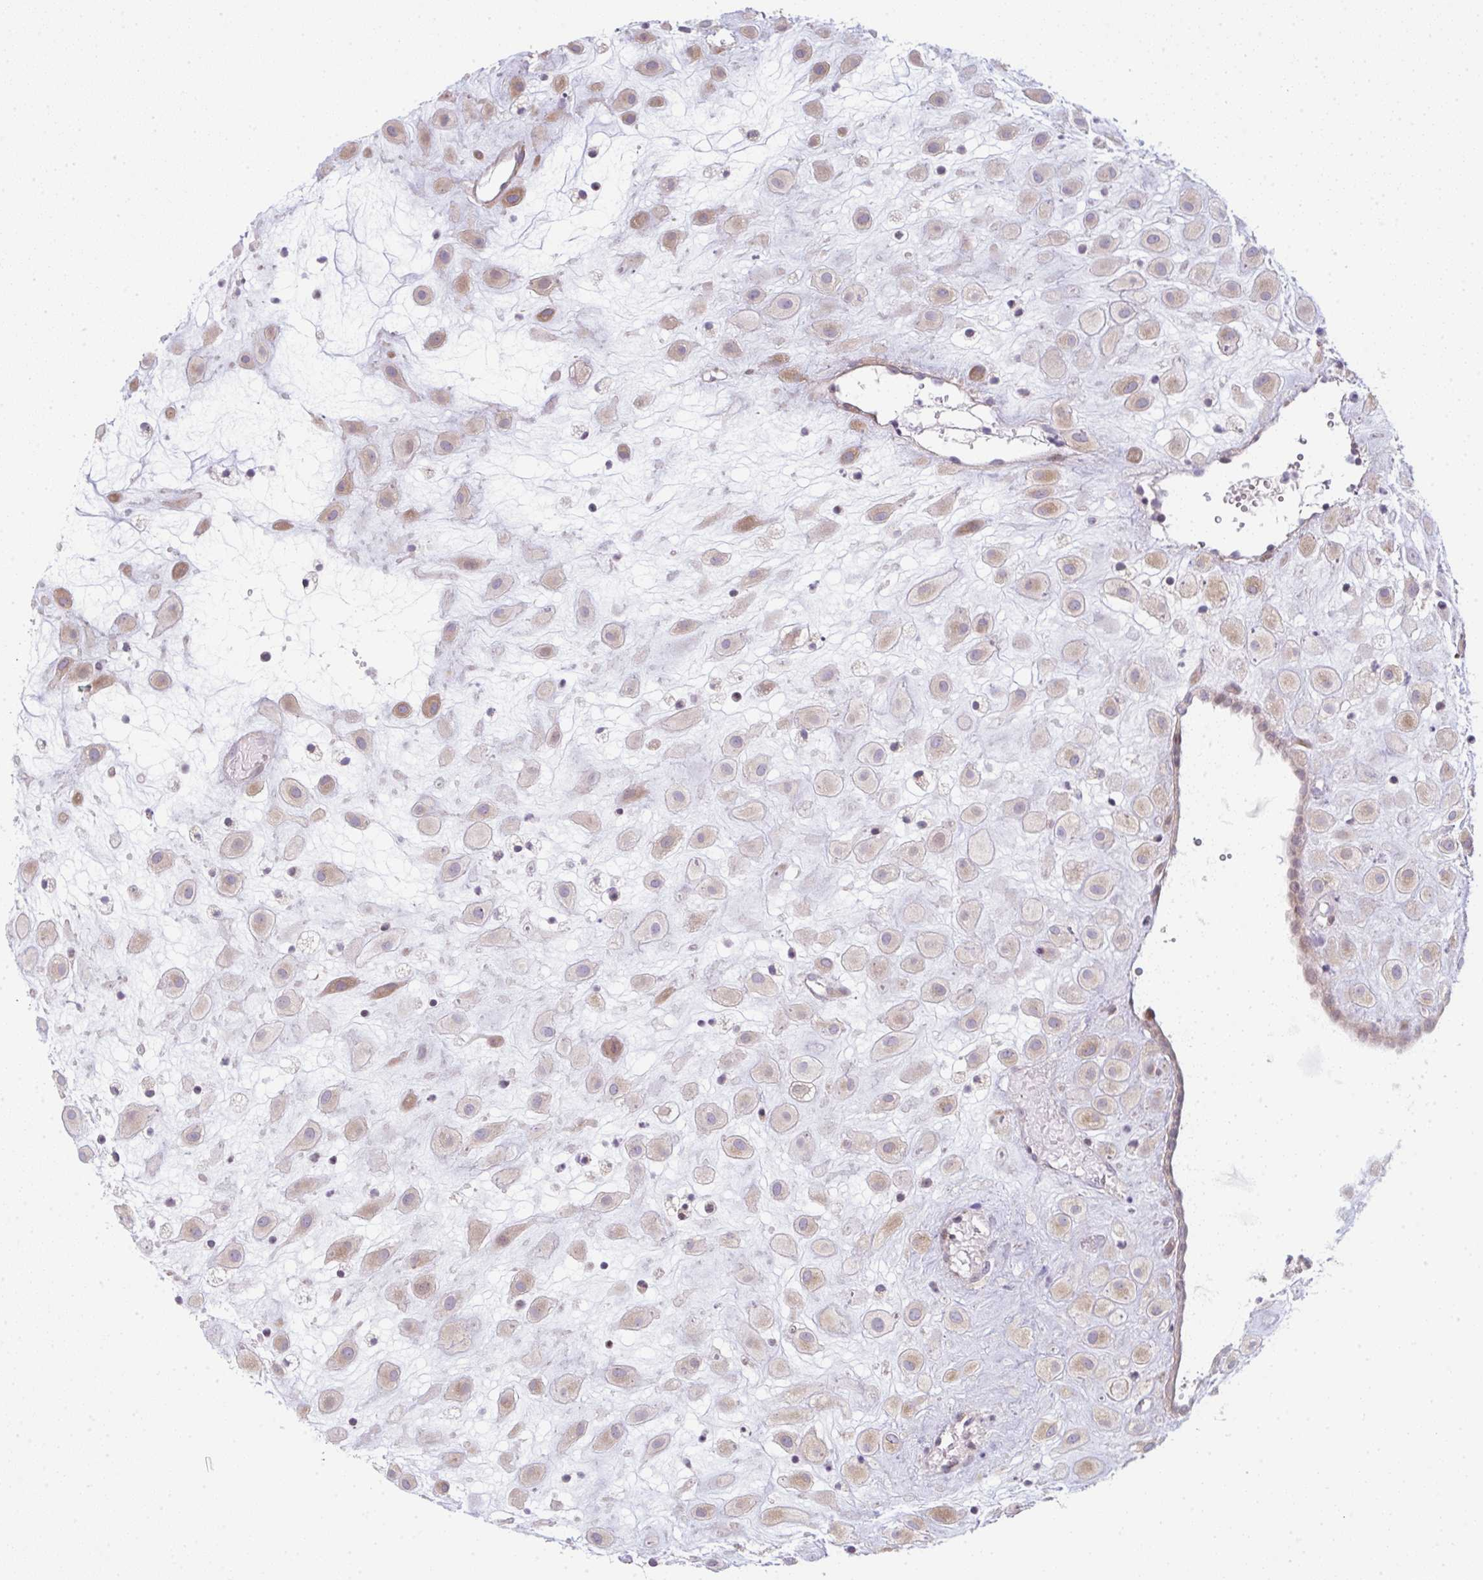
{"staining": {"intensity": "weak", "quantity": "25%-75%", "location": "cytoplasmic/membranous"}, "tissue": "placenta", "cell_type": "Decidual cells", "image_type": "normal", "snomed": [{"axis": "morphology", "description": "Normal tissue, NOS"}, {"axis": "topography", "description": "Placenta"}], "caption": "Placenta stained with immunohistochemistry (IHC) exhibits weak cytoplasmic/membranous staining in about 25%-75% of decidual cells. (DAB (3,3'-diaminobenzidine) IHC, brown staining for protein, blue staining for nuclei).", "gene": "TMEM237", "patient": {"sex": "female", "age": 24}}